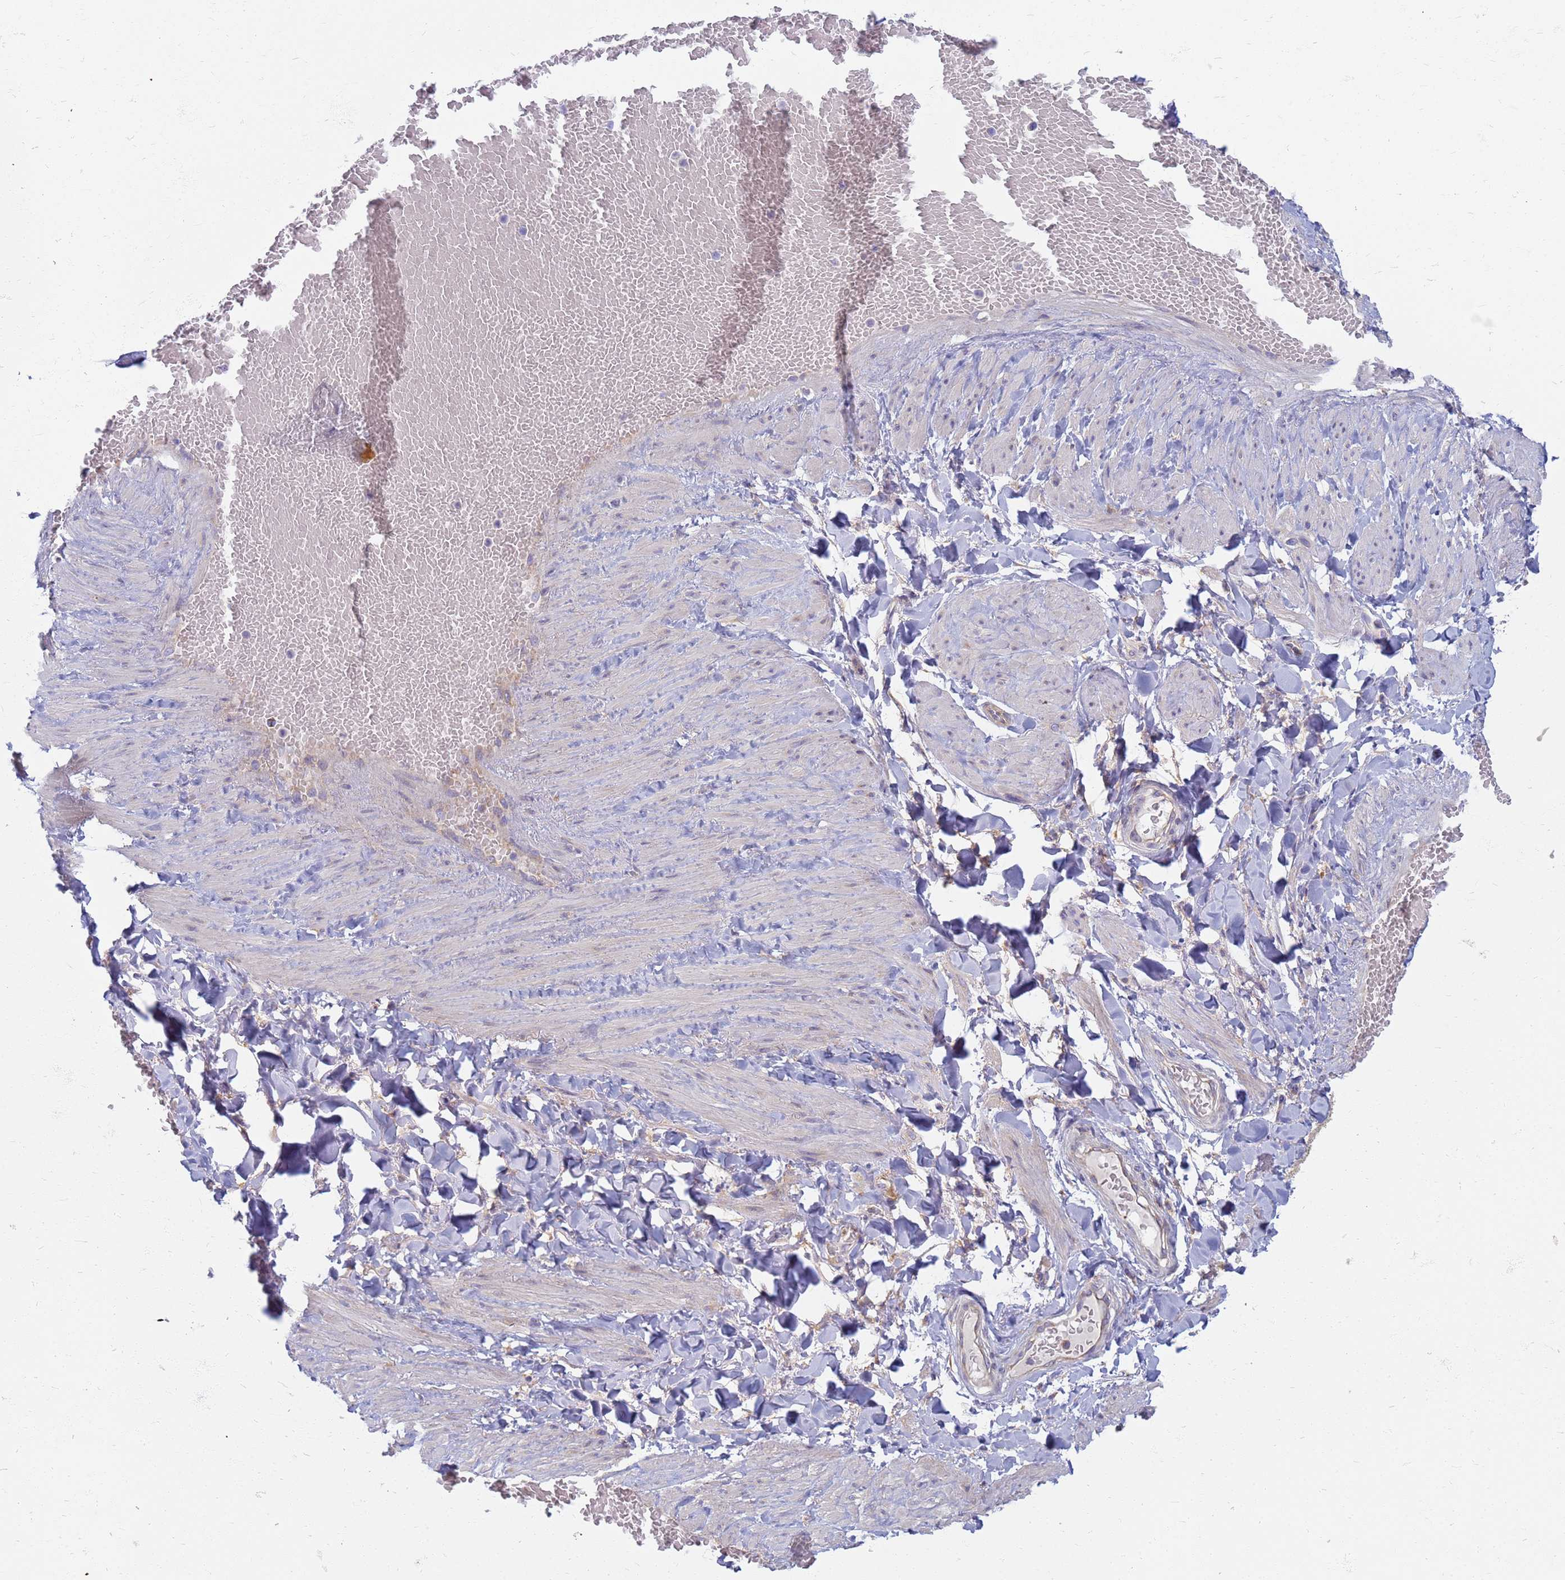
{"staining": {"intensity": "negative", "quantity": "none", "location": "none"}, "tissue": "adipose tissue", "cell_type": "Adipocytes", "image_type": "normal", "snomed": [{"axis": "morphology", "description": "Normal tissue, NOS"}, {"axis": "topography", "description": "Soft tissue"}, {"axis": "topography", "description": "Vascular tissue"}], "caption": "This is a micrograph of immunohistochemistry staining of unremarkable adipose tissue, which shows no positivity in adipocytes.", "gene": "EEA1", "patient": {"sex": "male", "age": 54}}